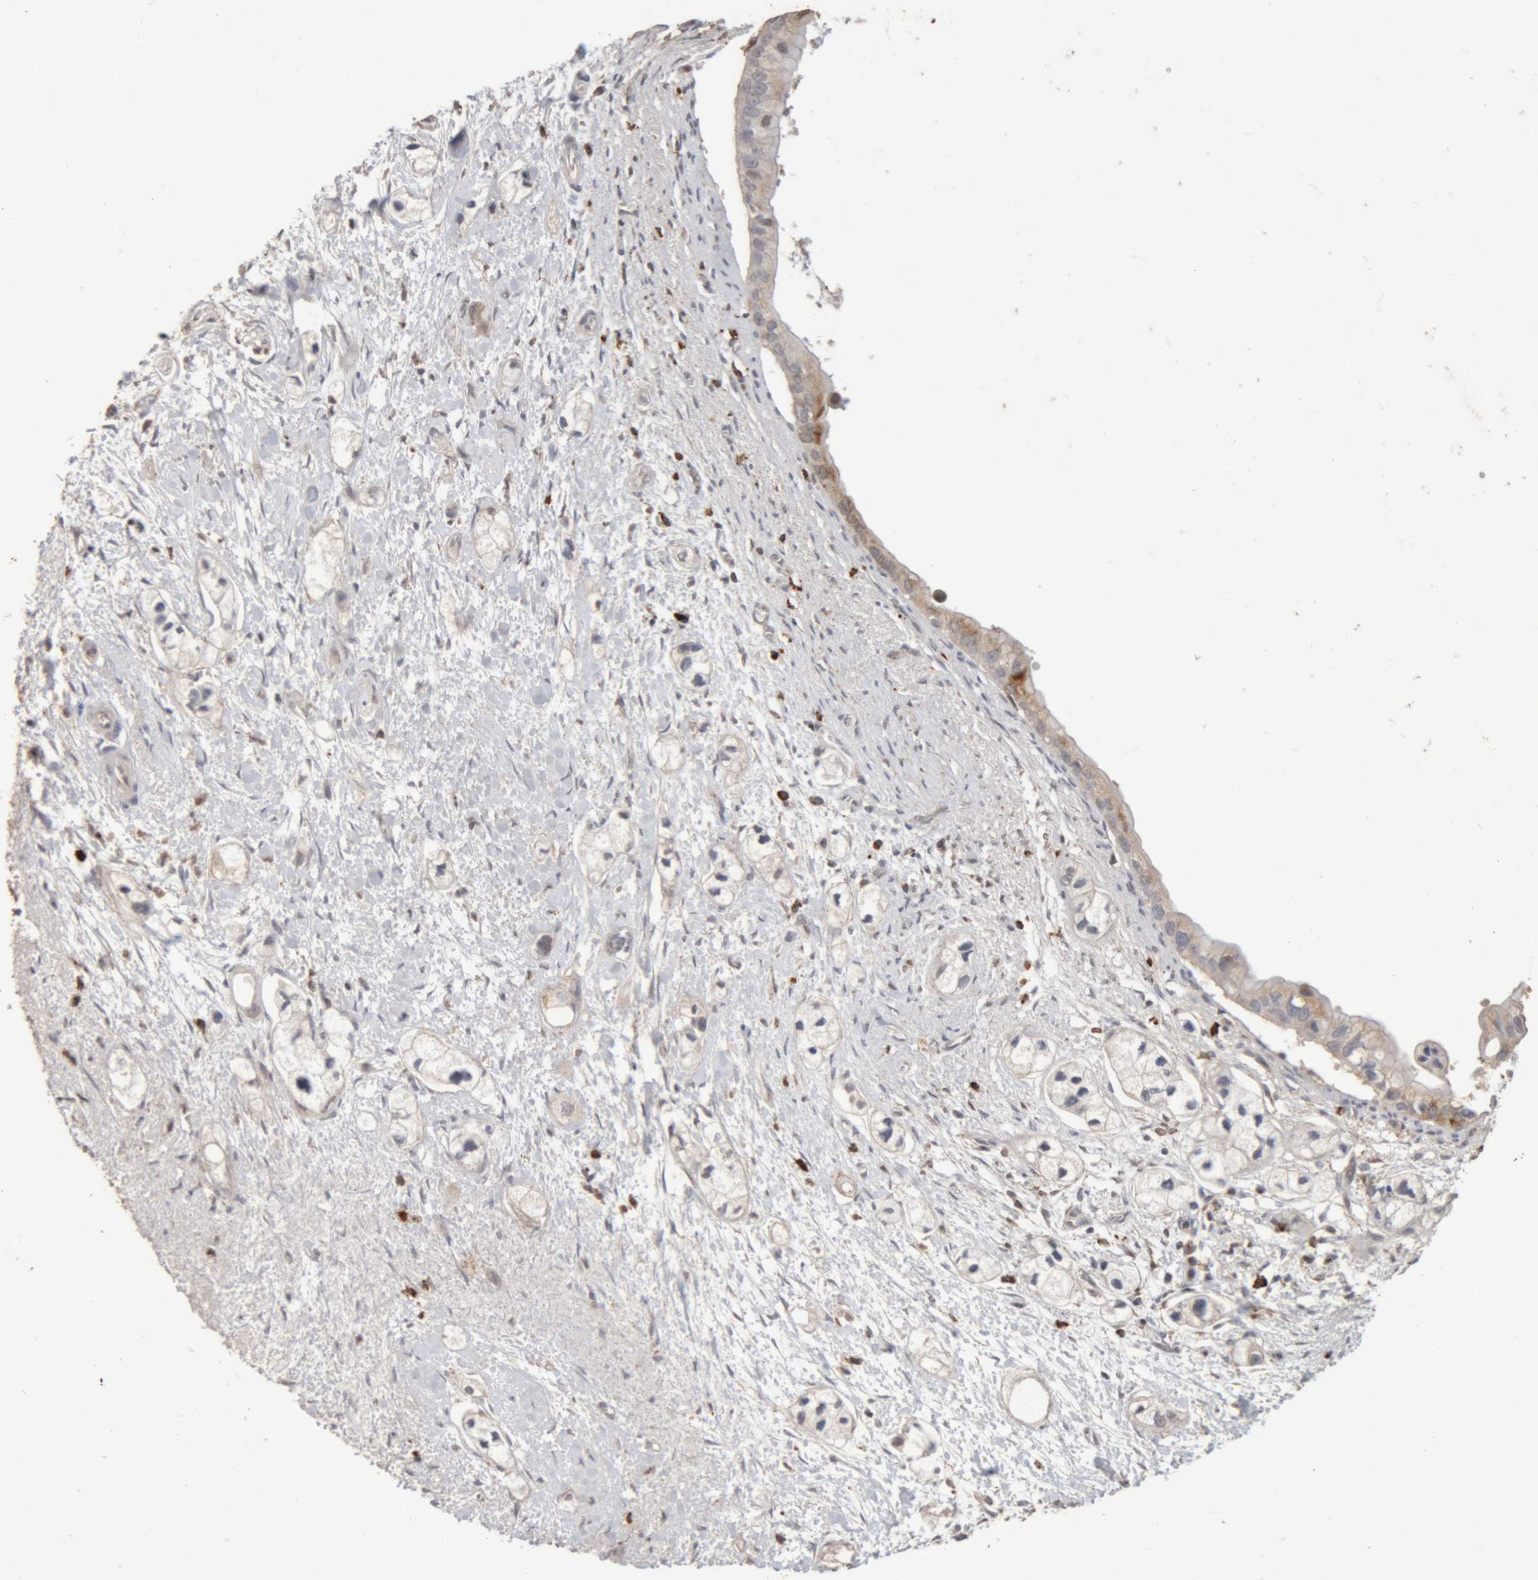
{"staining": {"intensity": "weak", "quantity": "25%-75%", "location": "nuclear"}, "tissue": "pancreatic cancer", "cell_type": "Tumor cells", "image_type": "cancer", "snomed": [{"axis": "morphology", "description": "Adenocarcinoma, NOS"}, {"axis": "topography", "description": "Pancreas"}], "caption": "A low amount of weak nuclear staining is seen in about 25%-75% of tumor cells in pancreatic adenocarcinoma tissue. Immunohistochemistry (ihc) stains the protein of interest in brown and the nuclei are stained blue.", "gene": "ARSA", "patient": {"sex": "male", "age": 74}}